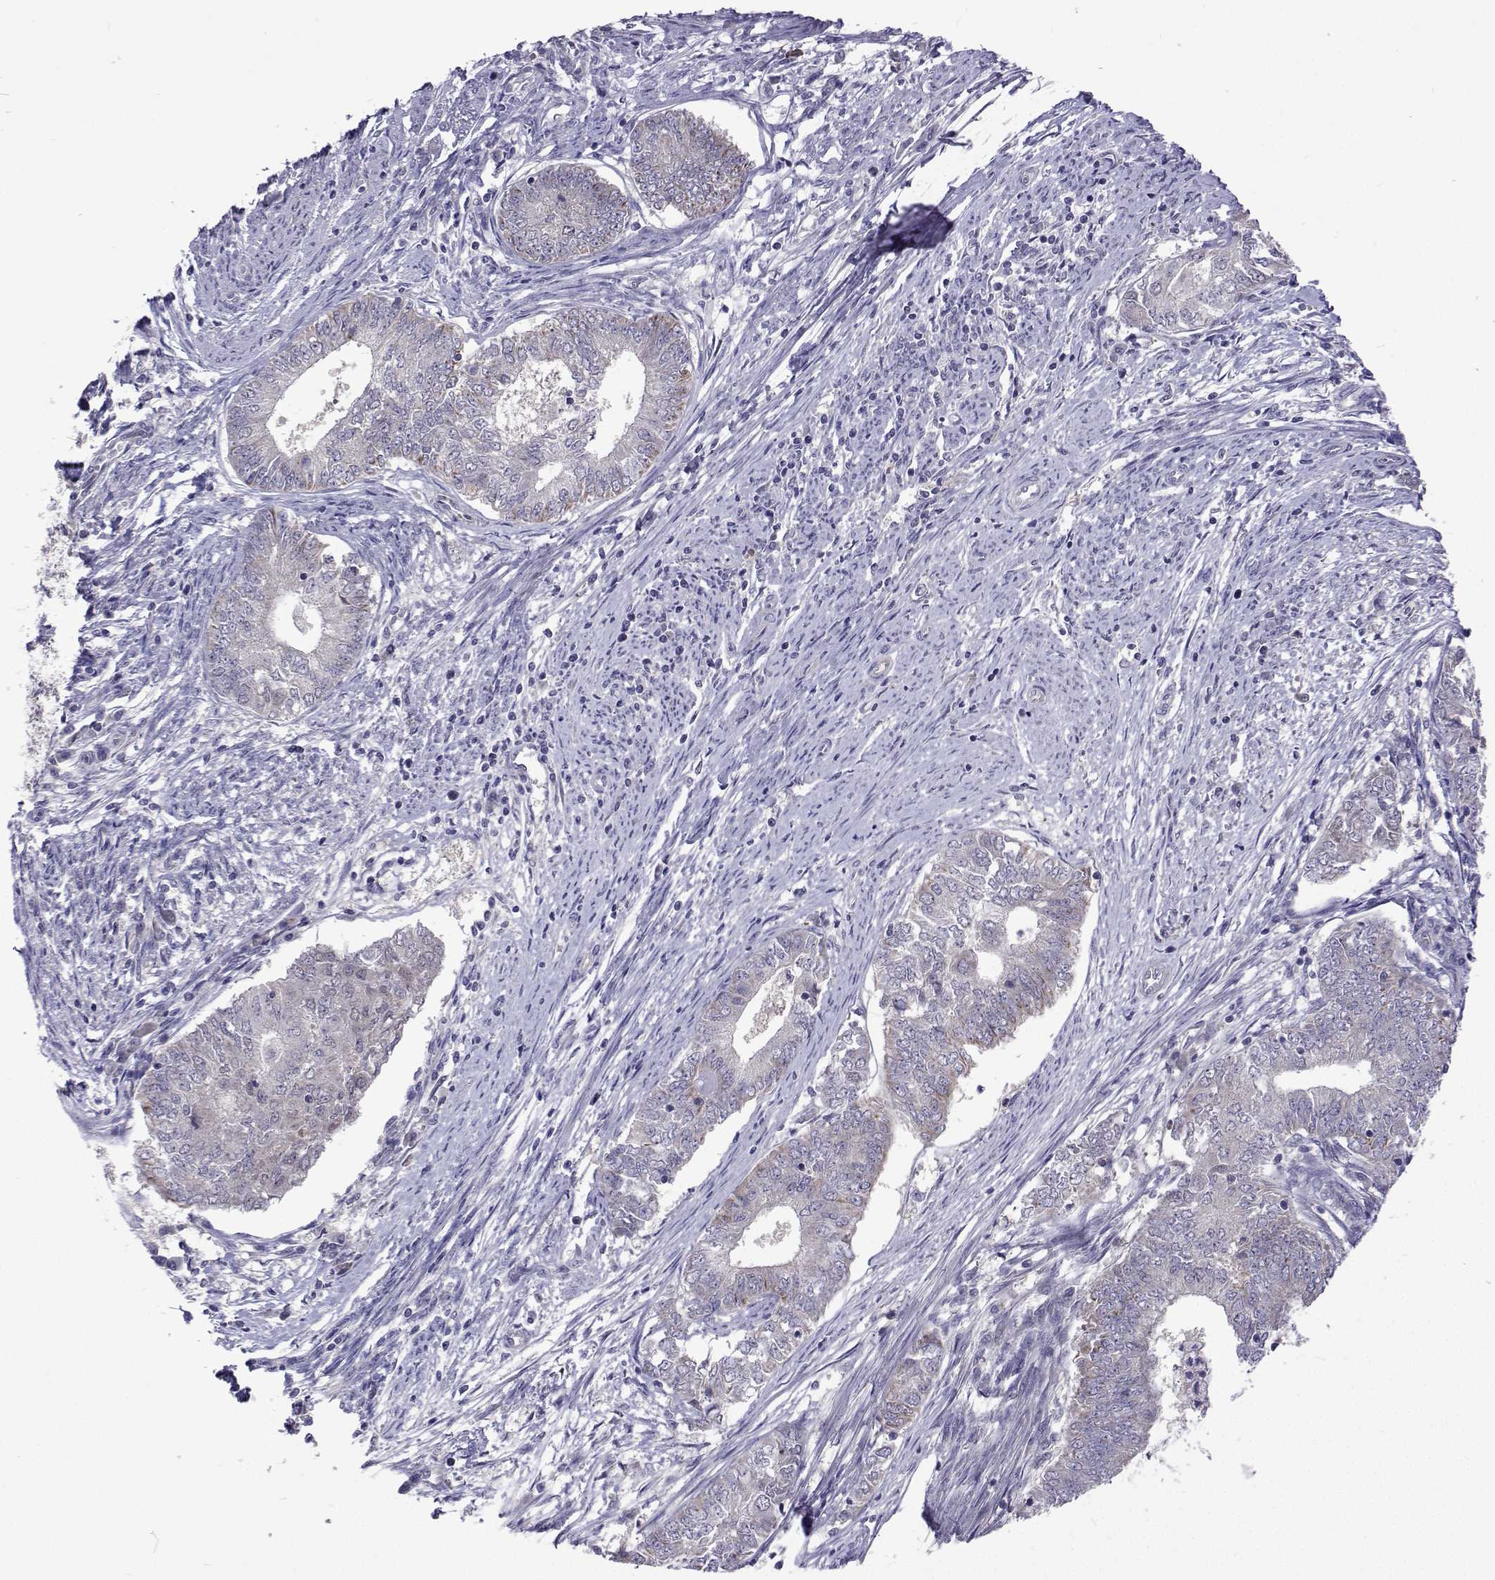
{"staining": {"intensity": "negative", "quantity": "none", "location": "none"}, "tissue": "endometrial cancer", "cell_type": "Tumor cells", "image_type": "cancer", "snomed": [{"axis": "morphology", "description": "Adenocarcinoma, NOS"}, {"axis": "topography", "description": "Endometrium"}], "caption": "IHC micrograph of neoplastic tissue: endometrial adenocarcinoma stained with DAB shows no significant protein positivity in tumor cells.", "gene": "DHTKD1", "patient": {"sex": "female", "age": 62}}